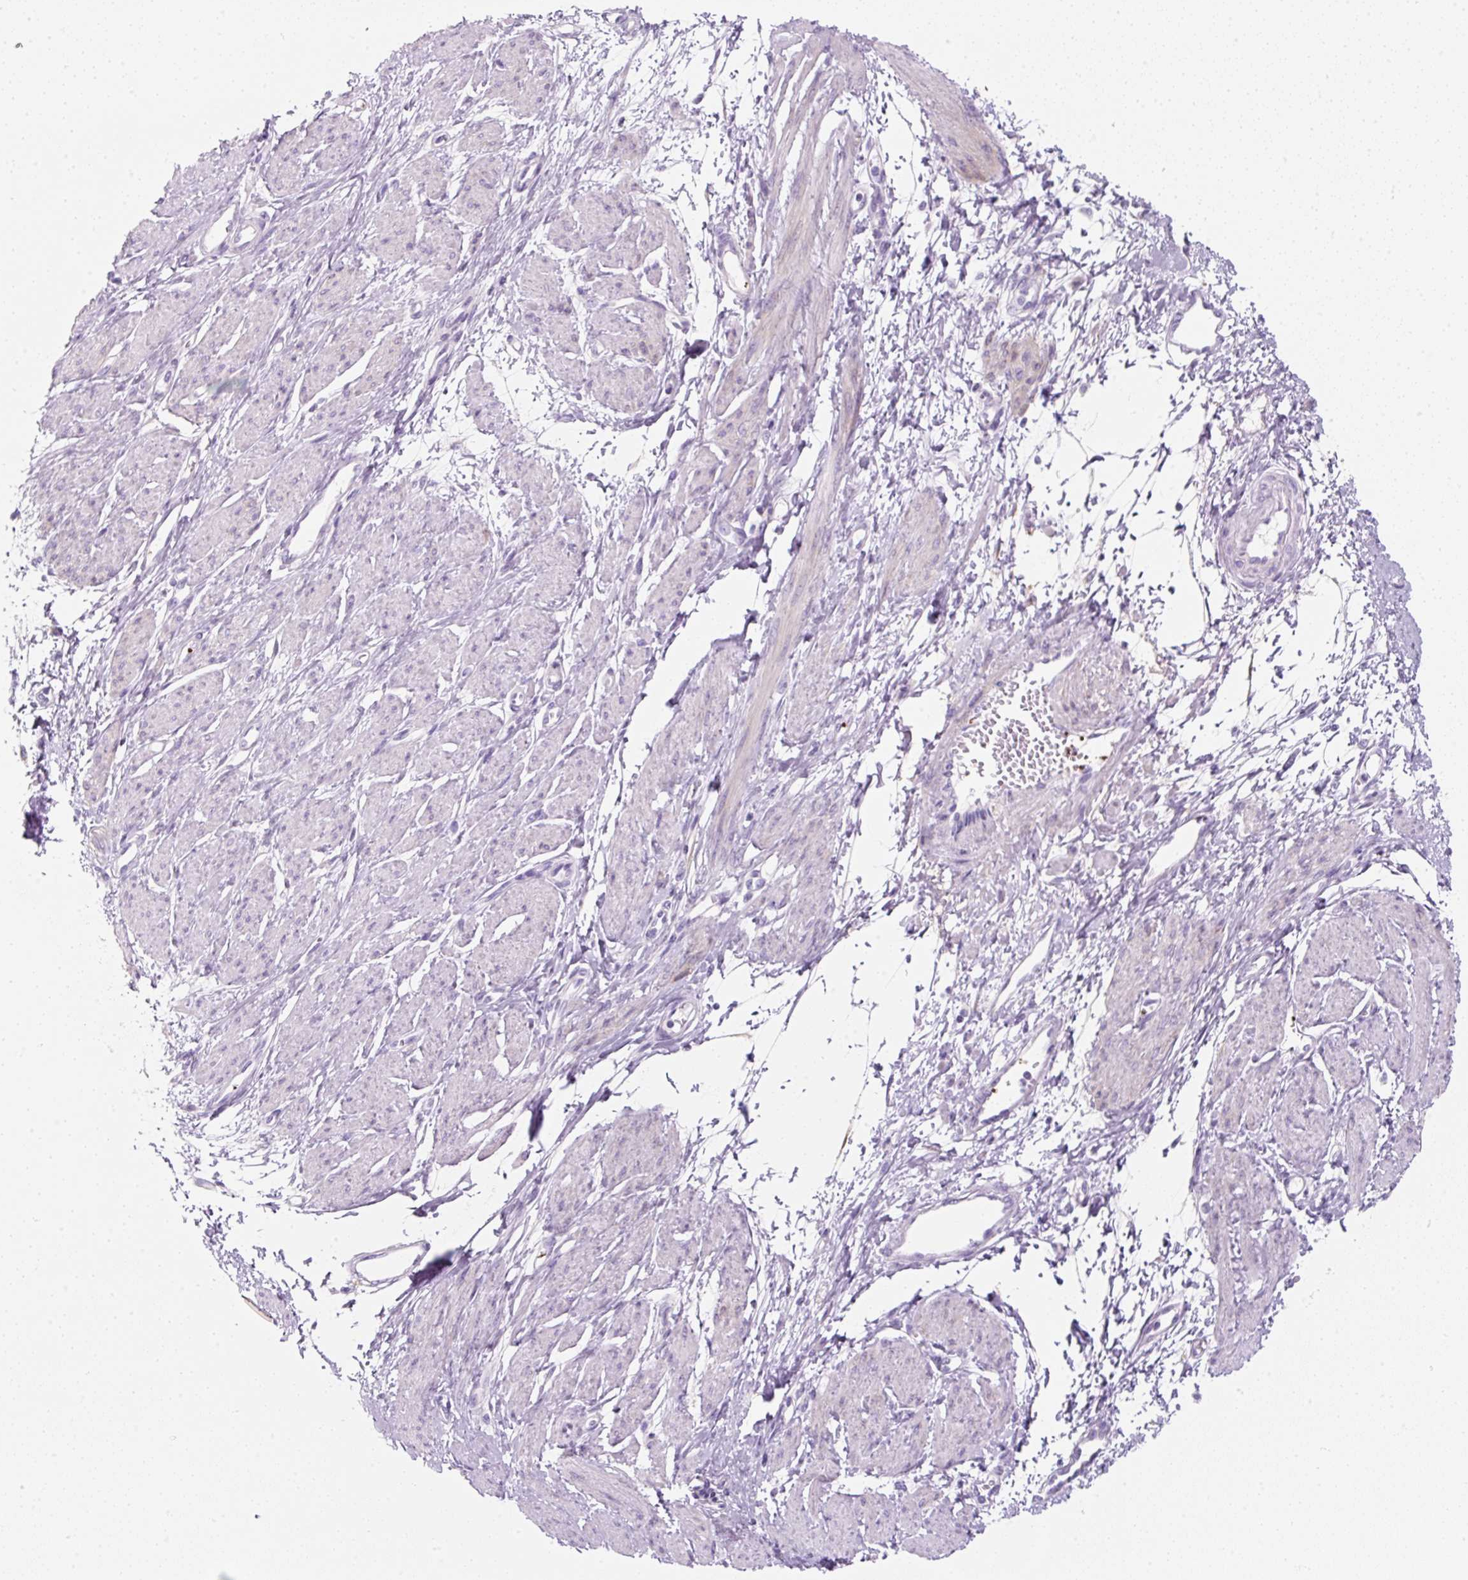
{"staining": {"intensity": "negative", "quantity": "none", "location": "none"}, "tissue": "smooth muscle", "cell_type": "Smooth muscle cells", "image_type": "normal", "snomed": [{"axis": "morphology", "description": "Normal tissue, NOS"}, {"axis": "topography", "description": "Smooth muscle"}, {"axis": "topography", "description": "Uterus"}], "caption": "This photomicrograph is of unremarkable smooth muscle stained with immunohistochemistry (IHC) to label a protein in brown with the nuclei are counter-stained blue. There is no staining in smooth muscle cells. (DAB IHC with hematoxylin counter stain).", "gene": "ENSG00000288796", "patient": {"sex": "female", "age": 39}}